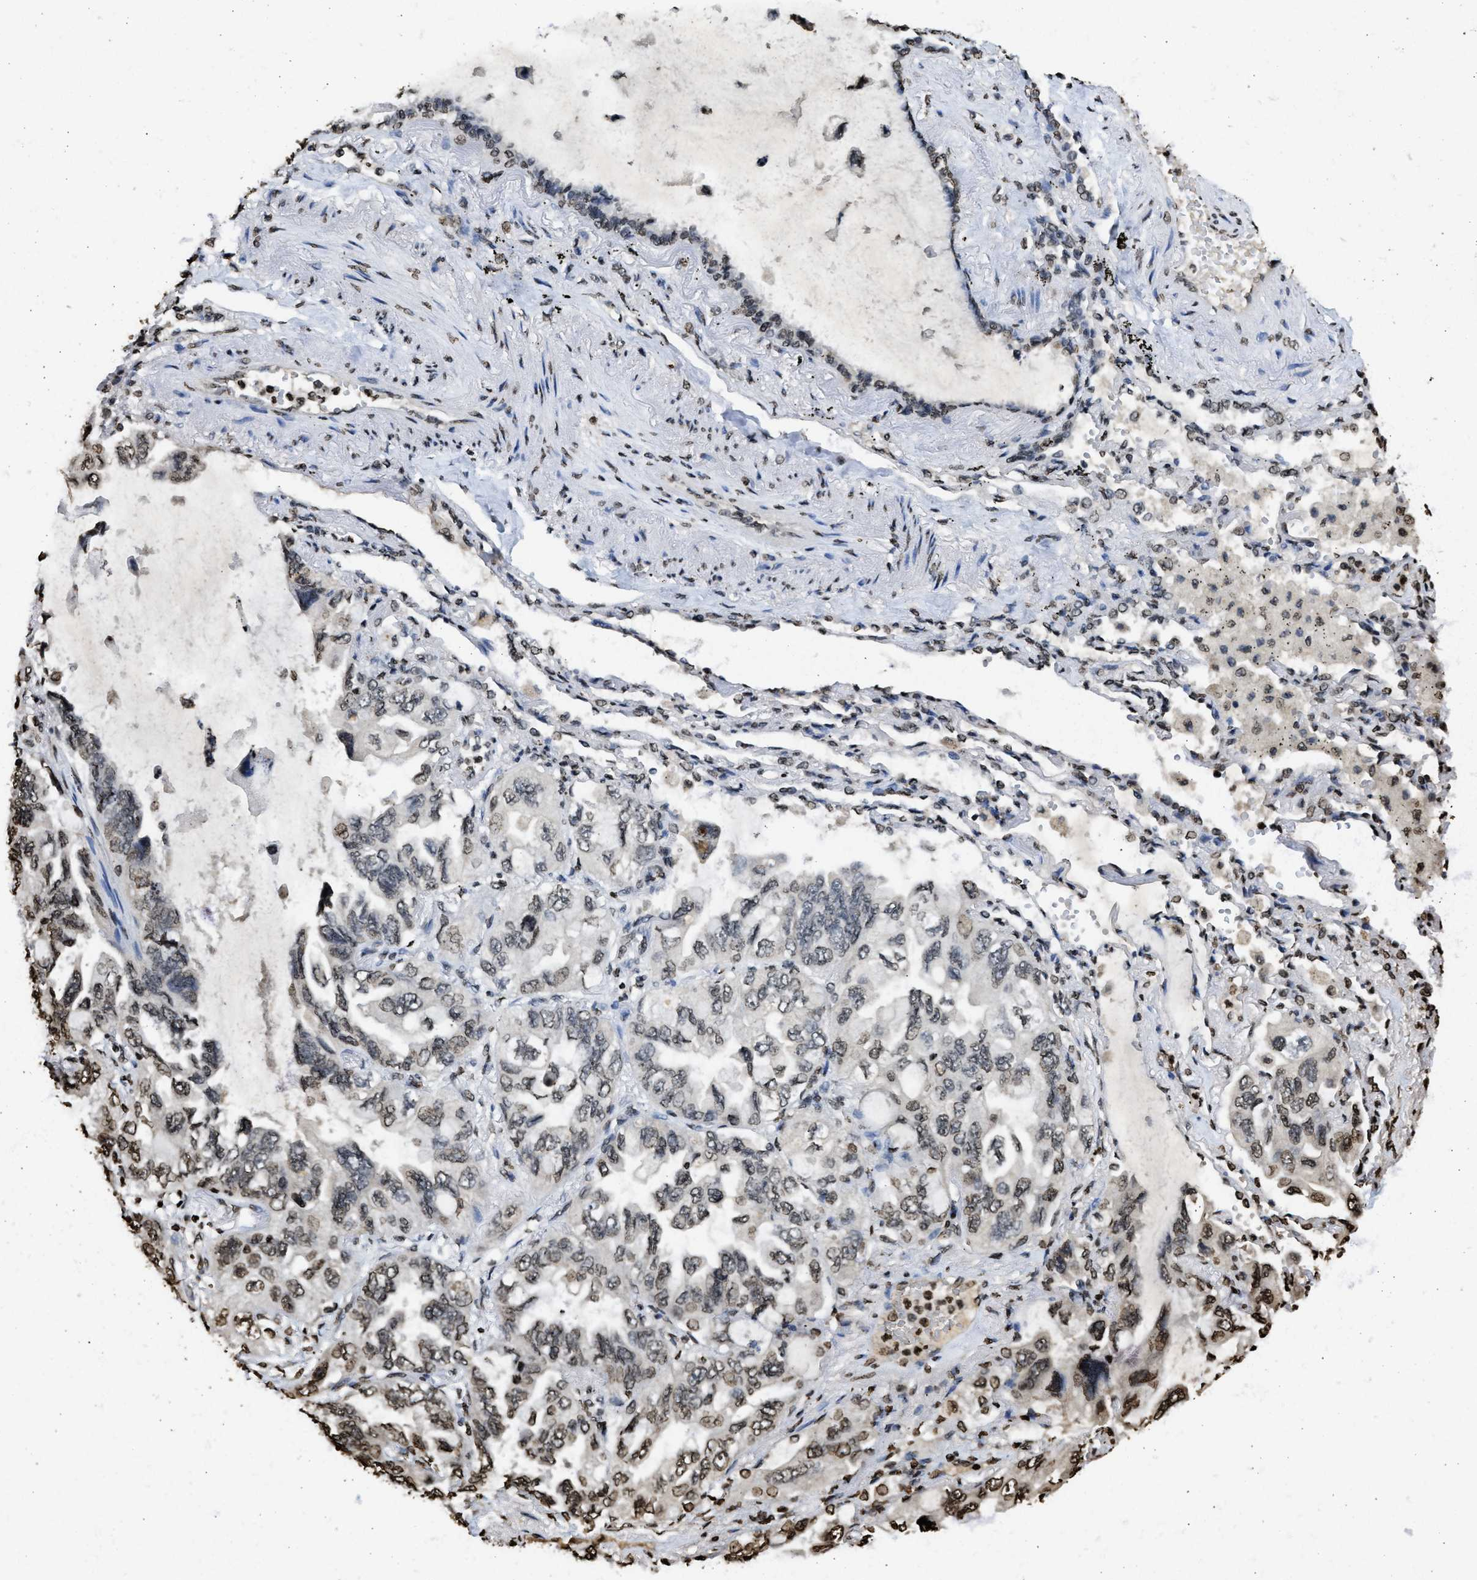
{"staining": {"intensity": "weak", "quantity": "25%-75%", "location": "nuclear"}, "tissue": "lung cancer", "cell_type": "Tumor cells", "image_type": "cancer", "snomed": [{"axis": "morphology", "description": "Squamous cell carcinoma, NOS"}, {"axis": "topography", "description": "Lung"}], "caption": "The photomicrograph shows staining of squamous cell carcinoma (lung), revealing weak nuclear protein positivity (brown color) within tumor cells.", "gene": "RRAGC", "patient": {"sex": "female", "age": 73}}